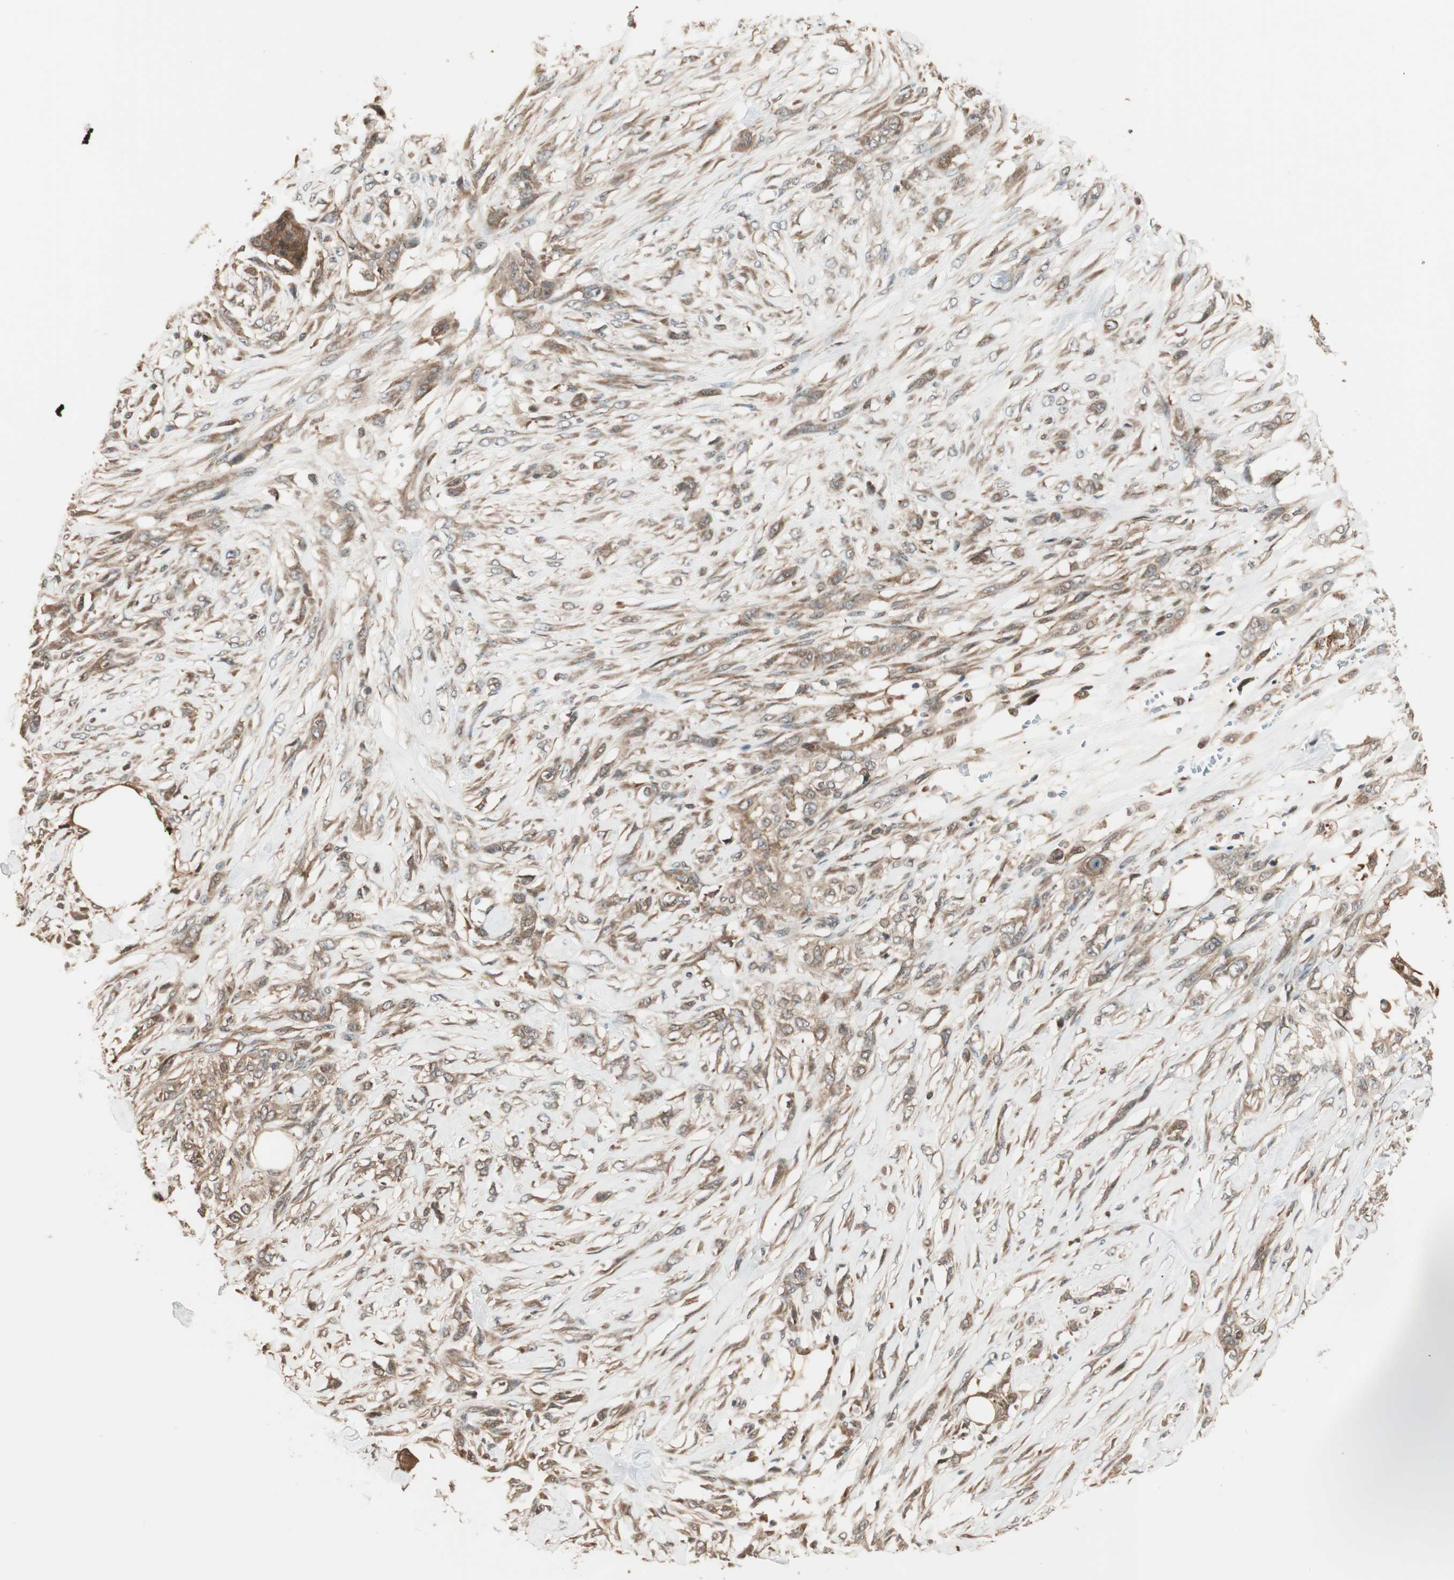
{"staining": {"intensity": "moderate", "quantity": ">75%", "location": "cytoplasmic/membranous"}, "tissue": "skin cancer", "cell_type": "Tumor cells", "image_type": "cancer", "snomed": [{"axis": "morphology", "description": "Squamous cell carcinoma, NOS"}, {"axis": "topography", "description": "Skin"}], "caption": "Squamous cell carcinoma (skin) was stained to show a protein in brown. There is medium levels of moderate cytoplasmic/membranous staining in about >75% of tumor cells. (IHC, brightfield microscopy, high magnification).", "gene": "CNOT4", "patient": {"sex": "female", "age": 59}}